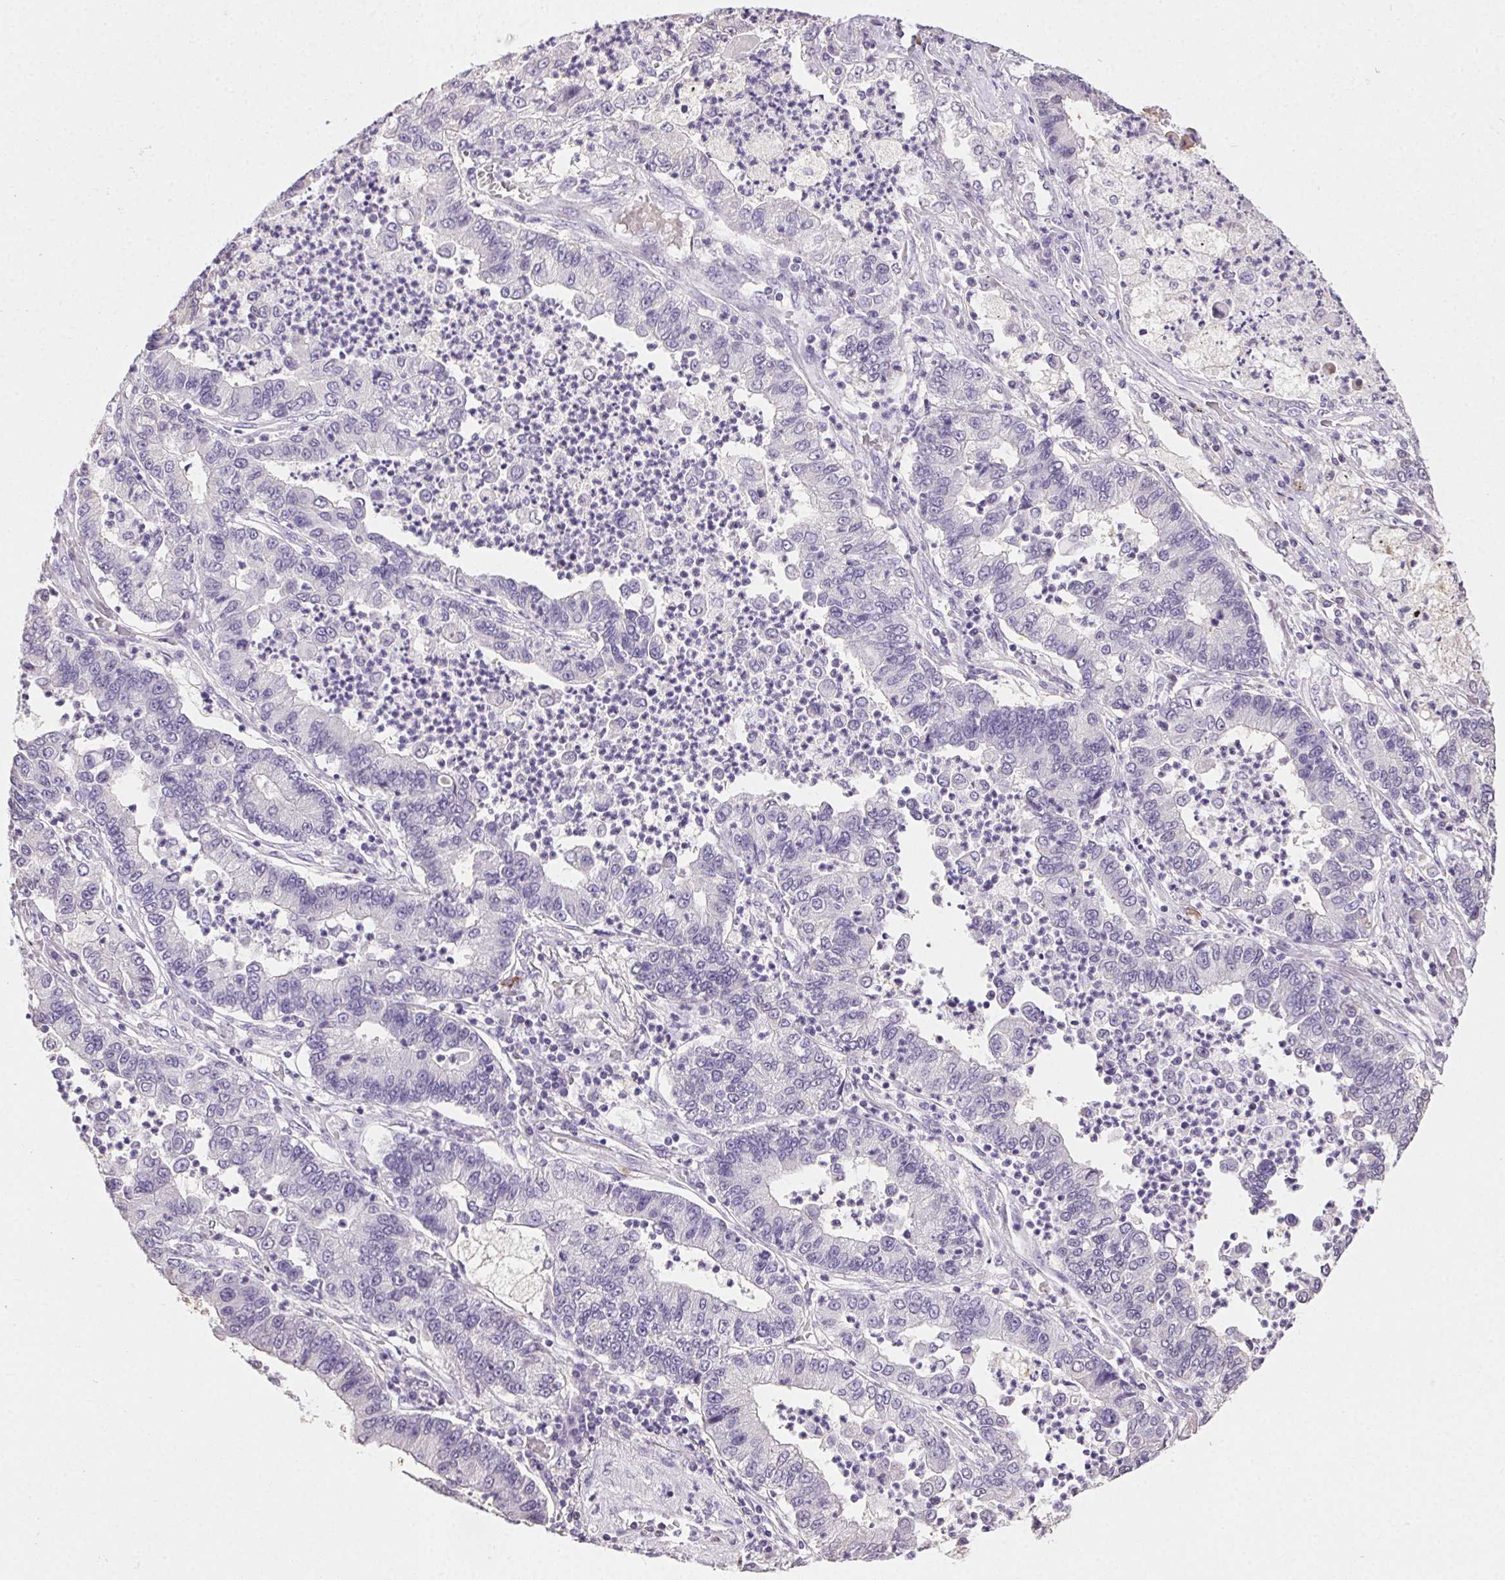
{"staining": {"intensity": "negative", "quantity": "none", "location": "none"}, "tissue": "lung cancer", "cell_type": "Tumor cells", "image_type": "cancer", "snomed": [{"axis": "morphology", "description": "Adenocarcinoma, NOS"}, {"axis": "topography", "description": "Lung"}], "caption": "High power microscopy photomicrograph of an immunohistochemistry micrograph of lung cancer, revealing no significant staining in tumor cells.", "gene": "SYCE2", "patient": {"sex": "female", "age": 57}}